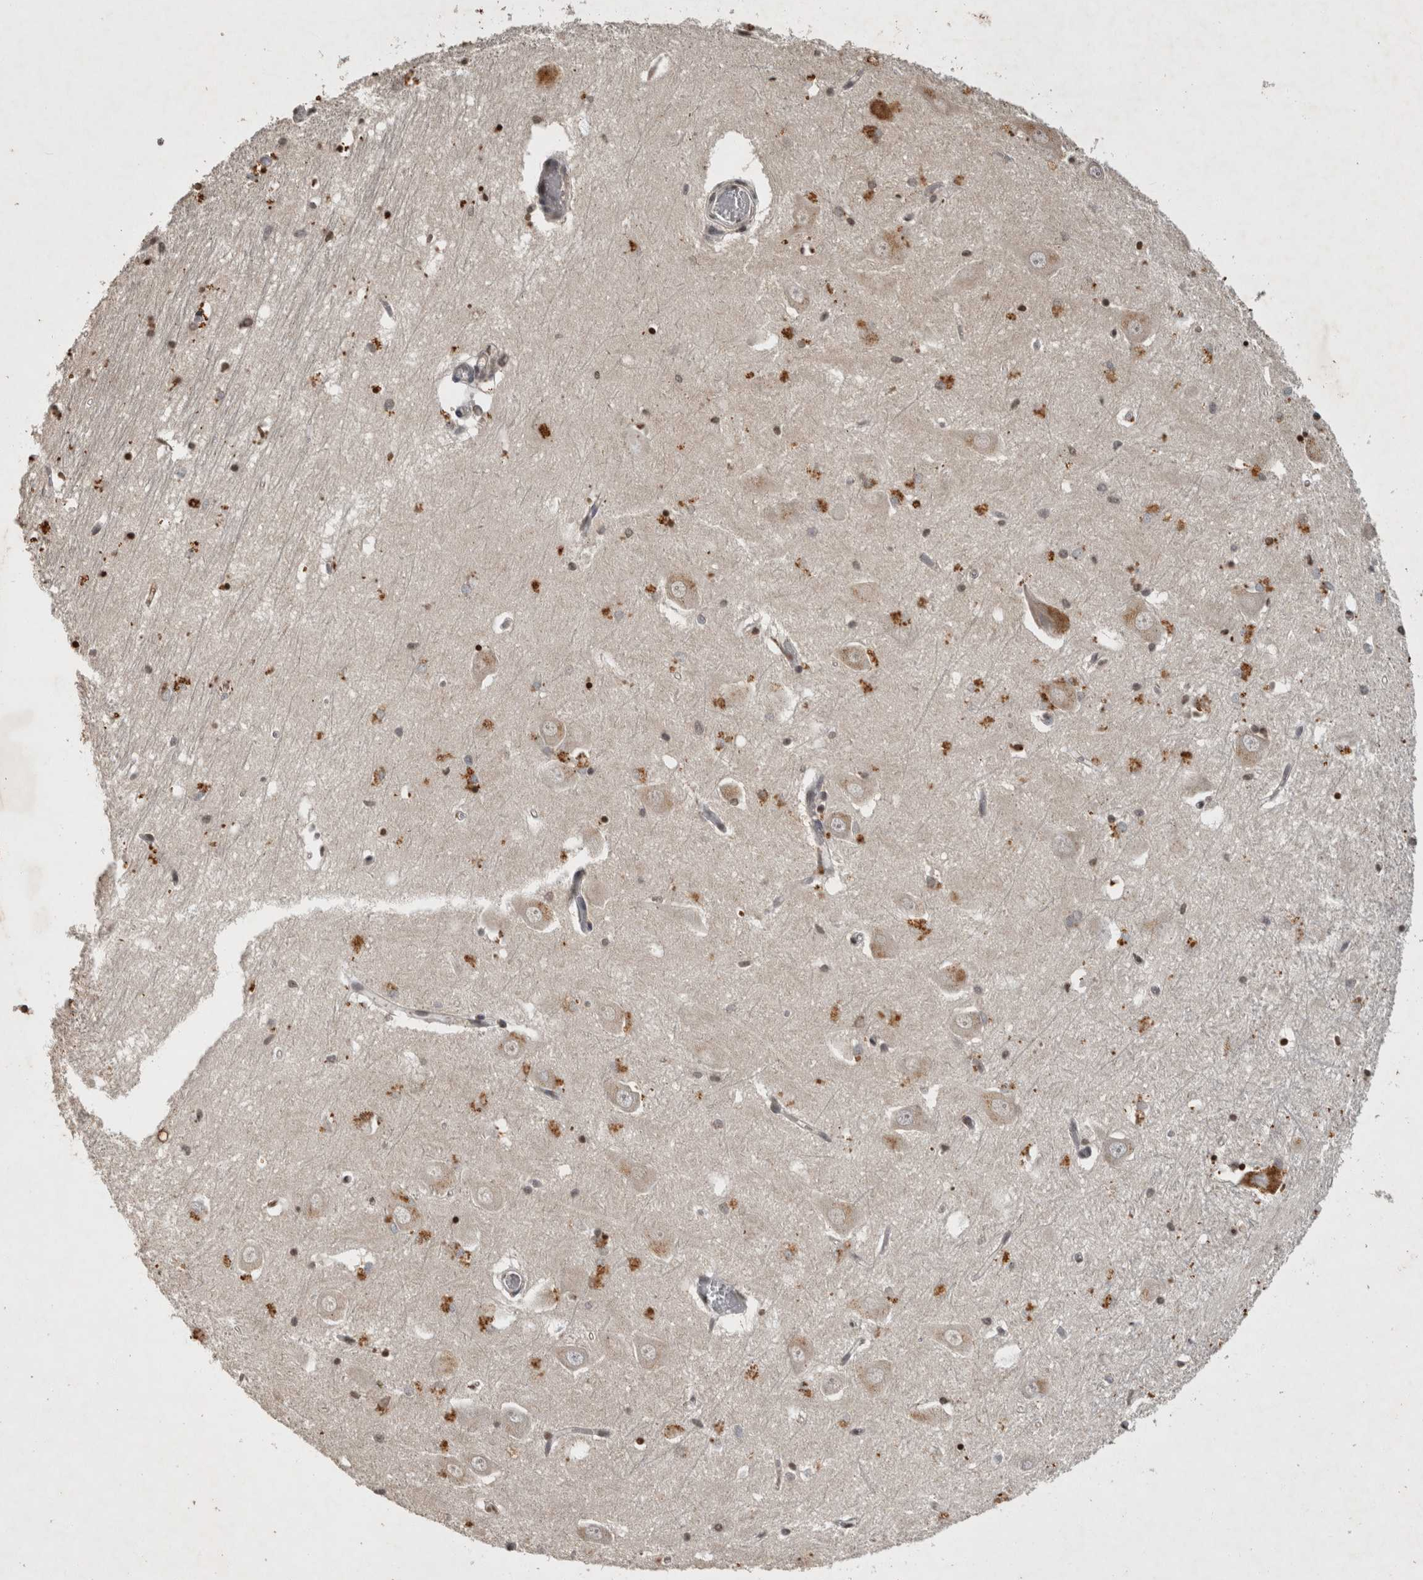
{"staining": {"intensity": "moderate", "quantity": "25%-75%", "location": "nuclear"}, "tissue": "hippocampus", "cell_type": "Glial cells", "image_type": "normal", "snomed": [{"axis": "morphology", "description": "Normal tissue, NOS"}, {"axis": "topography", "description": "Hippocampus"}], "caption": "Protein positivity by IHC demonstrates moderate nuclear positivity in approximately 25%-75% of glial cells in normal hippocampus.", "gene": "HRK", "patient": {"sex": "male", "age": 70}}